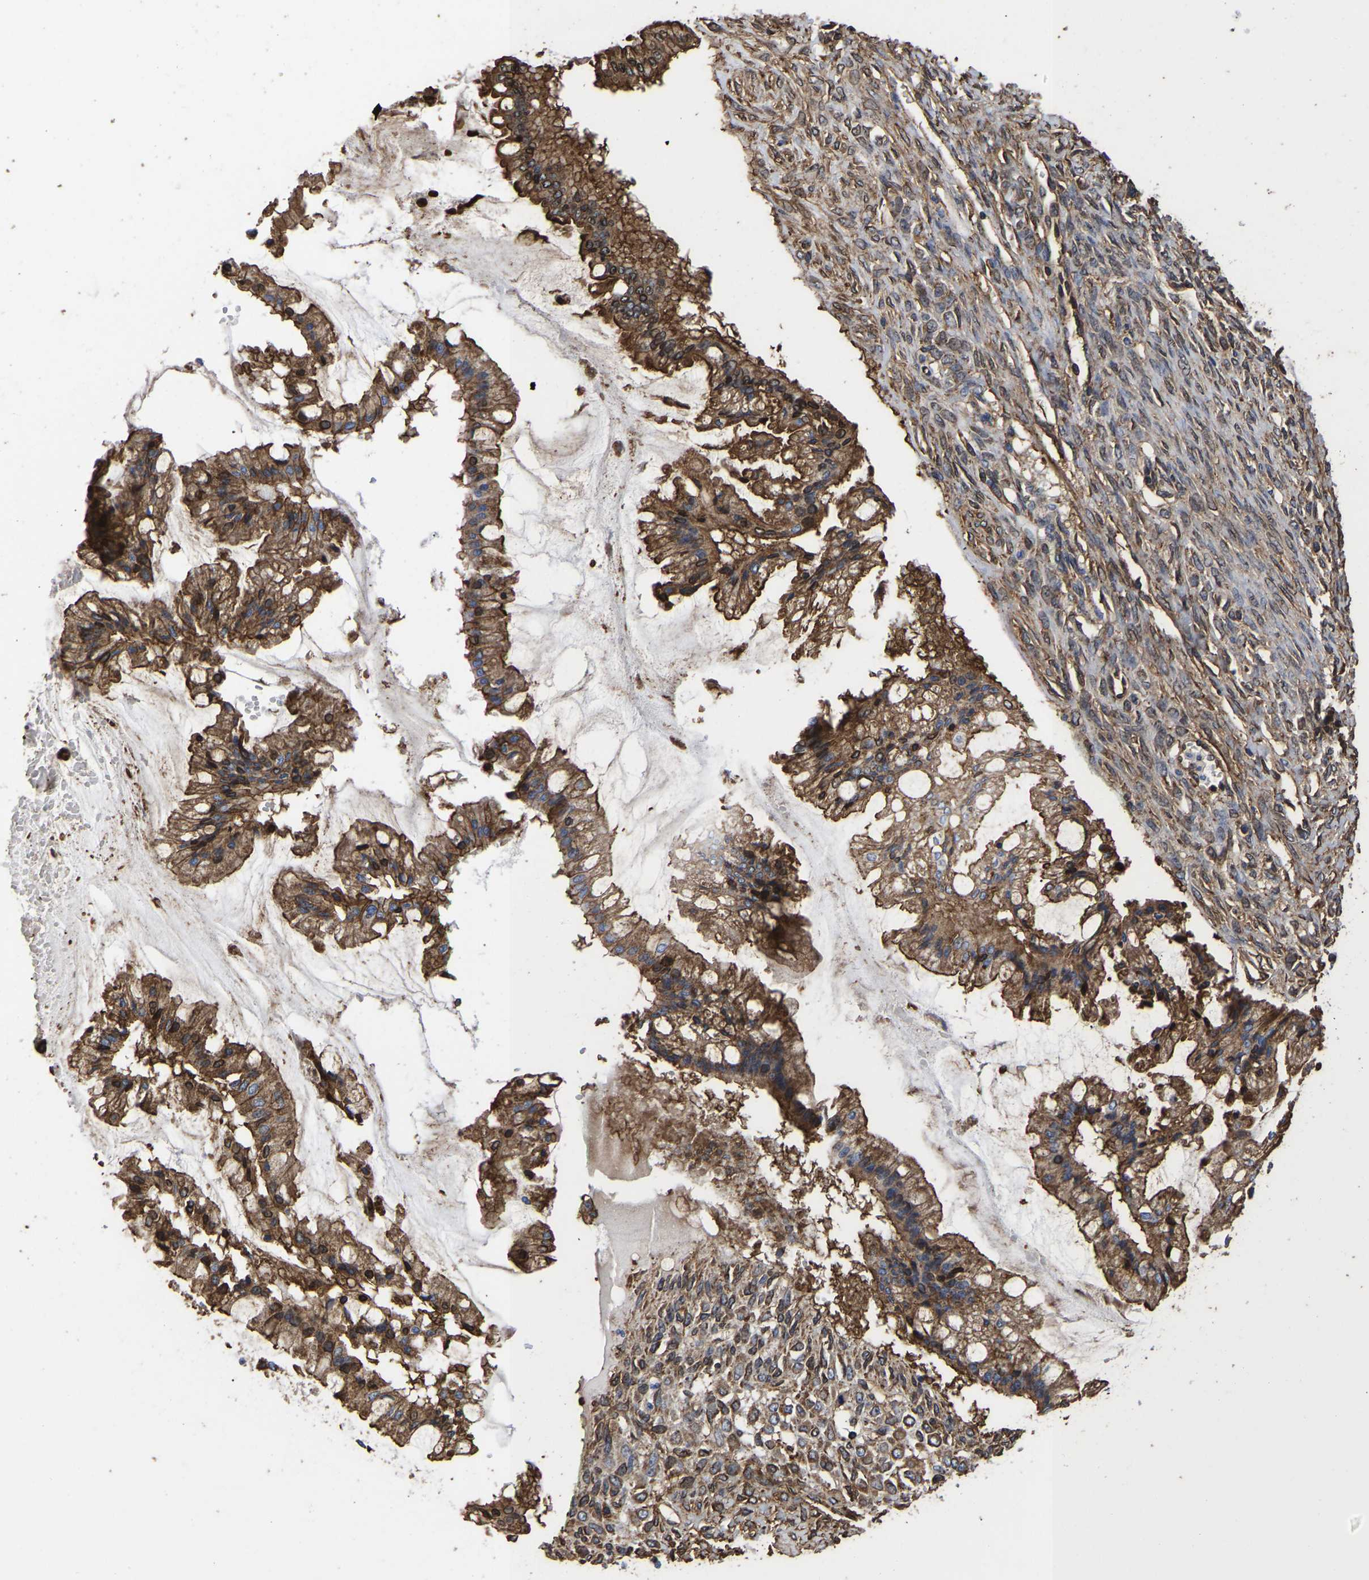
{"staining": {"intensity": "strong", "quantity": ">75%", "location": "cytoplasmic/membranous"}, "tissue": "ovarian cancer", "cell_type": "Tumor cells", "image_type": "cancer", "snomed": [{"axis": "morphology", "description": "Cystadenocarcinoma, mucinous, NOS"}, {"axis": "topography", "description": "Ovary"}], "caption": "Immunohistochemical staining of ovarian cancer displays strong cytoplasmic/membranous protein positivity in approximately >75% of tumor cells.", "gene": "LIF", "patient": {"sex": "female", "age": 73}}